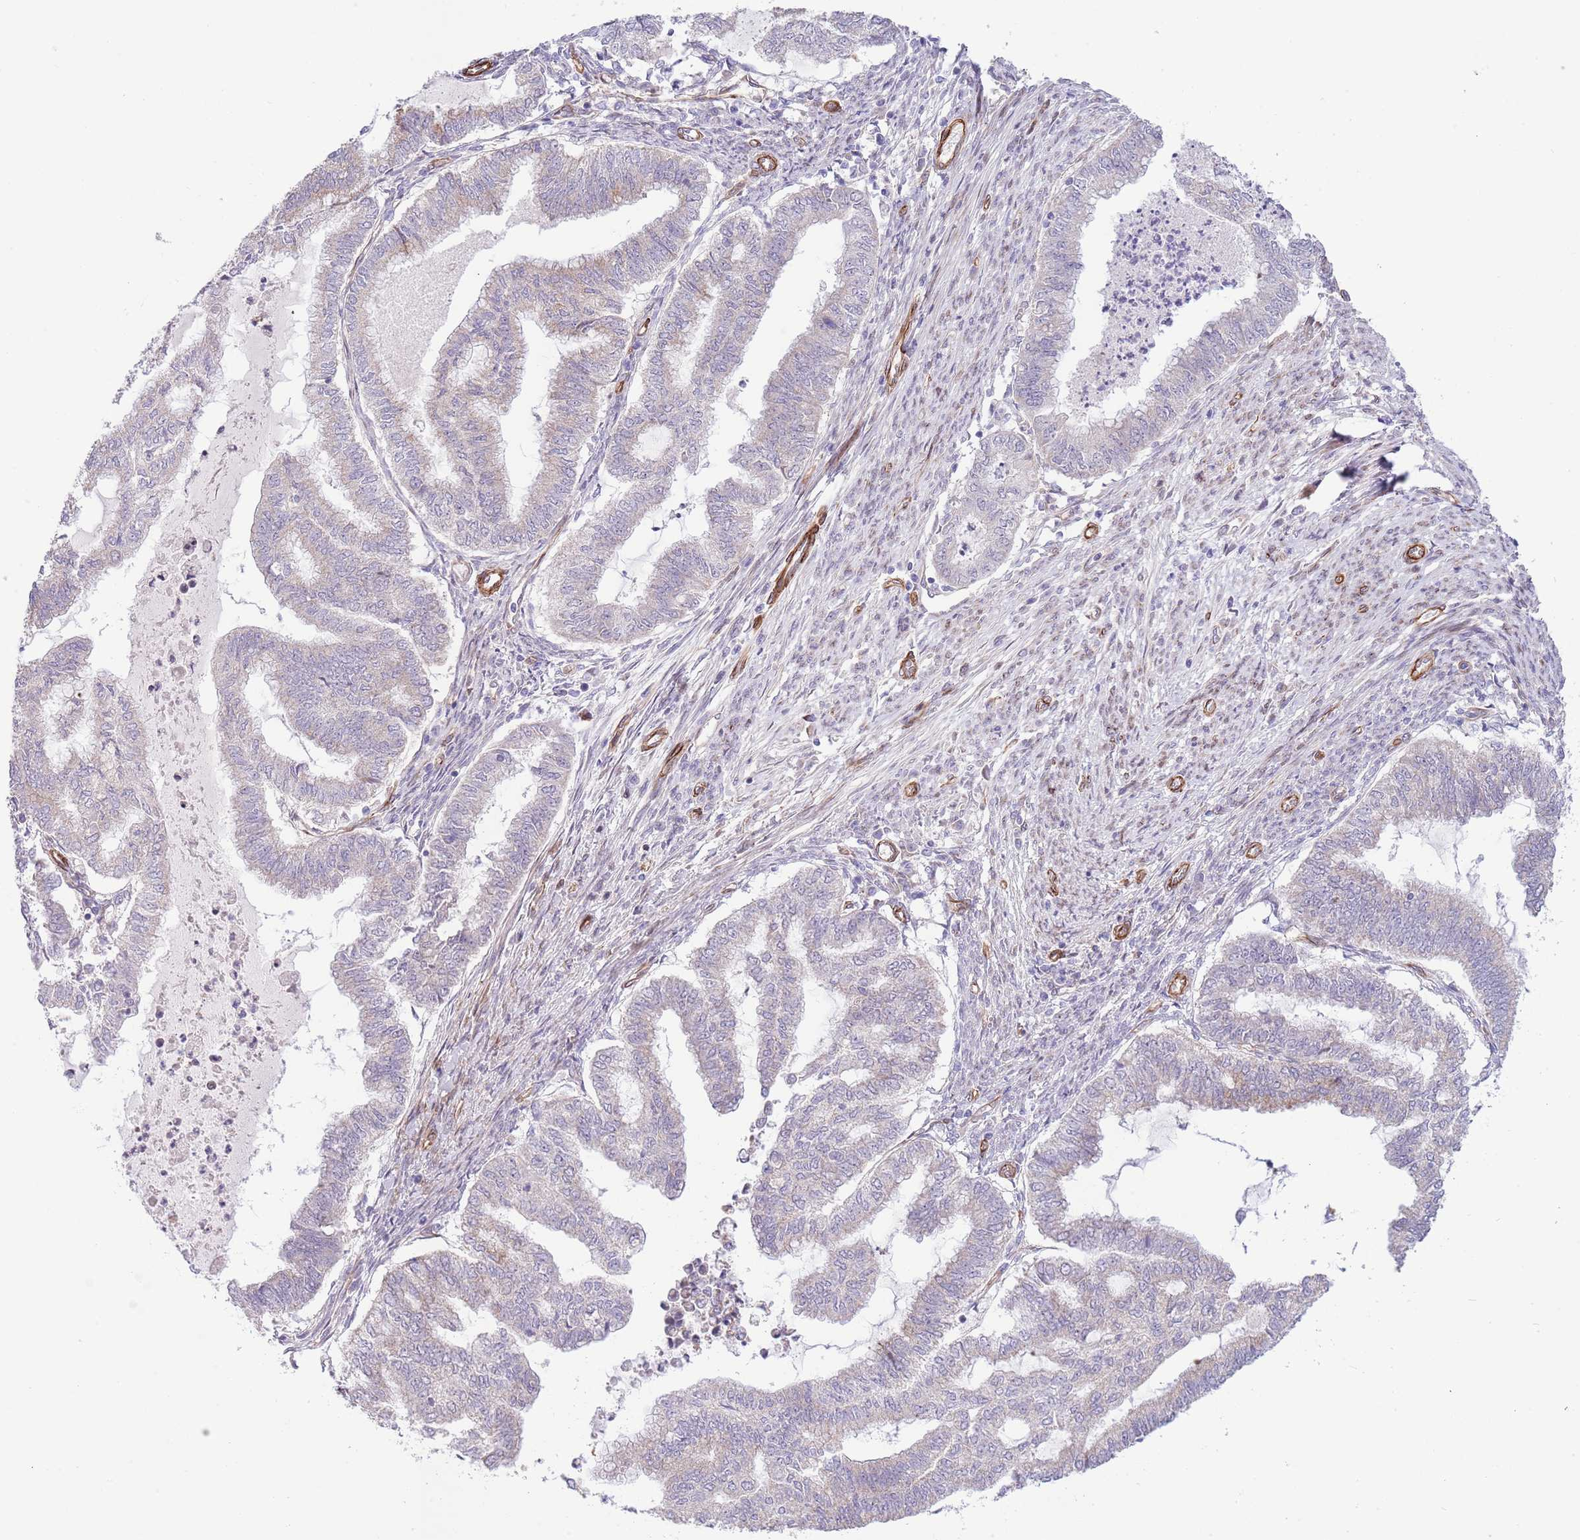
{"staining": {"intensity": "negative", "quantity": "none", "location": "none"}, "tissue": "endometrial cancer", "cell_type": "Tumor cells", "image_type": "cancer", "snomed": [{"axis": "morphology", "description": "Adenocarcinoma, NOS"}, {"axis": "topography", "description": "Endometrium"}], "caption": "Immunohistochemical staining of adenocarcinoma (endometrial) exhibits no significant positivity in tumor cells.", "gene": "NEK3", "patient": {"sex": "female", "age": 79}}